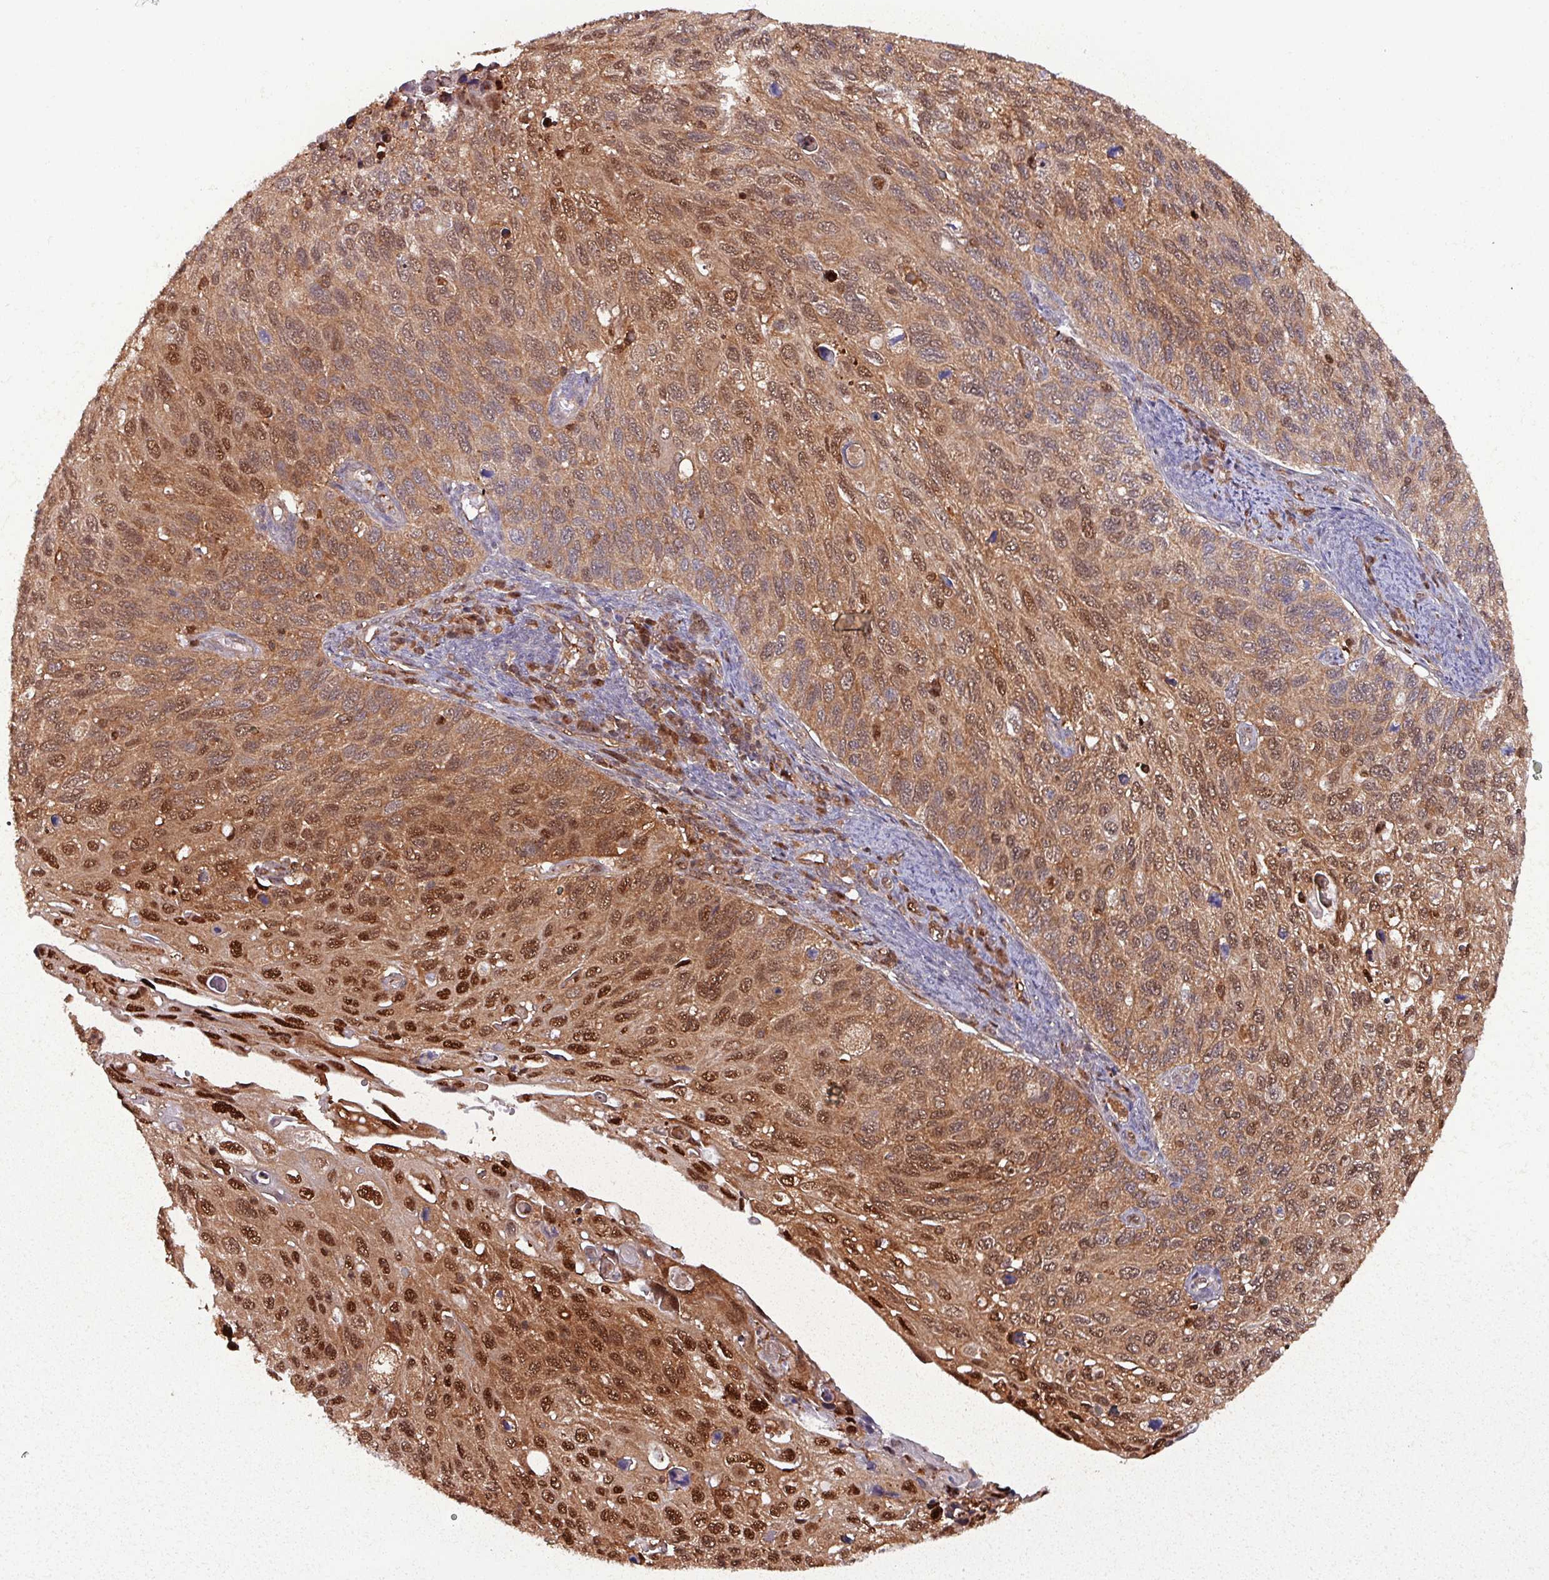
{"staining": {"intensity": "moderate", "quantity": ">75%", "location": "cytoplasmic/membranous,nuclear"}, "tissue": "cervical cancer", "cell_type": "Tumor cells", "image_type": "cancer", "snomed": [{"axis": "morphology", "description": "Squamous cell carcinoma, NOS"}, {"axis": "topography", "description": "Cervix"}], "caption": "Protein staining of squamous cell carcinoma (cervical) tissue demonstrates moderate cytoplasmic/membranous and nuclear positivity in approximately >75% of tumor cells.", "gene": "PSMB8", "patient": {"sex": "female", "age": 70}}